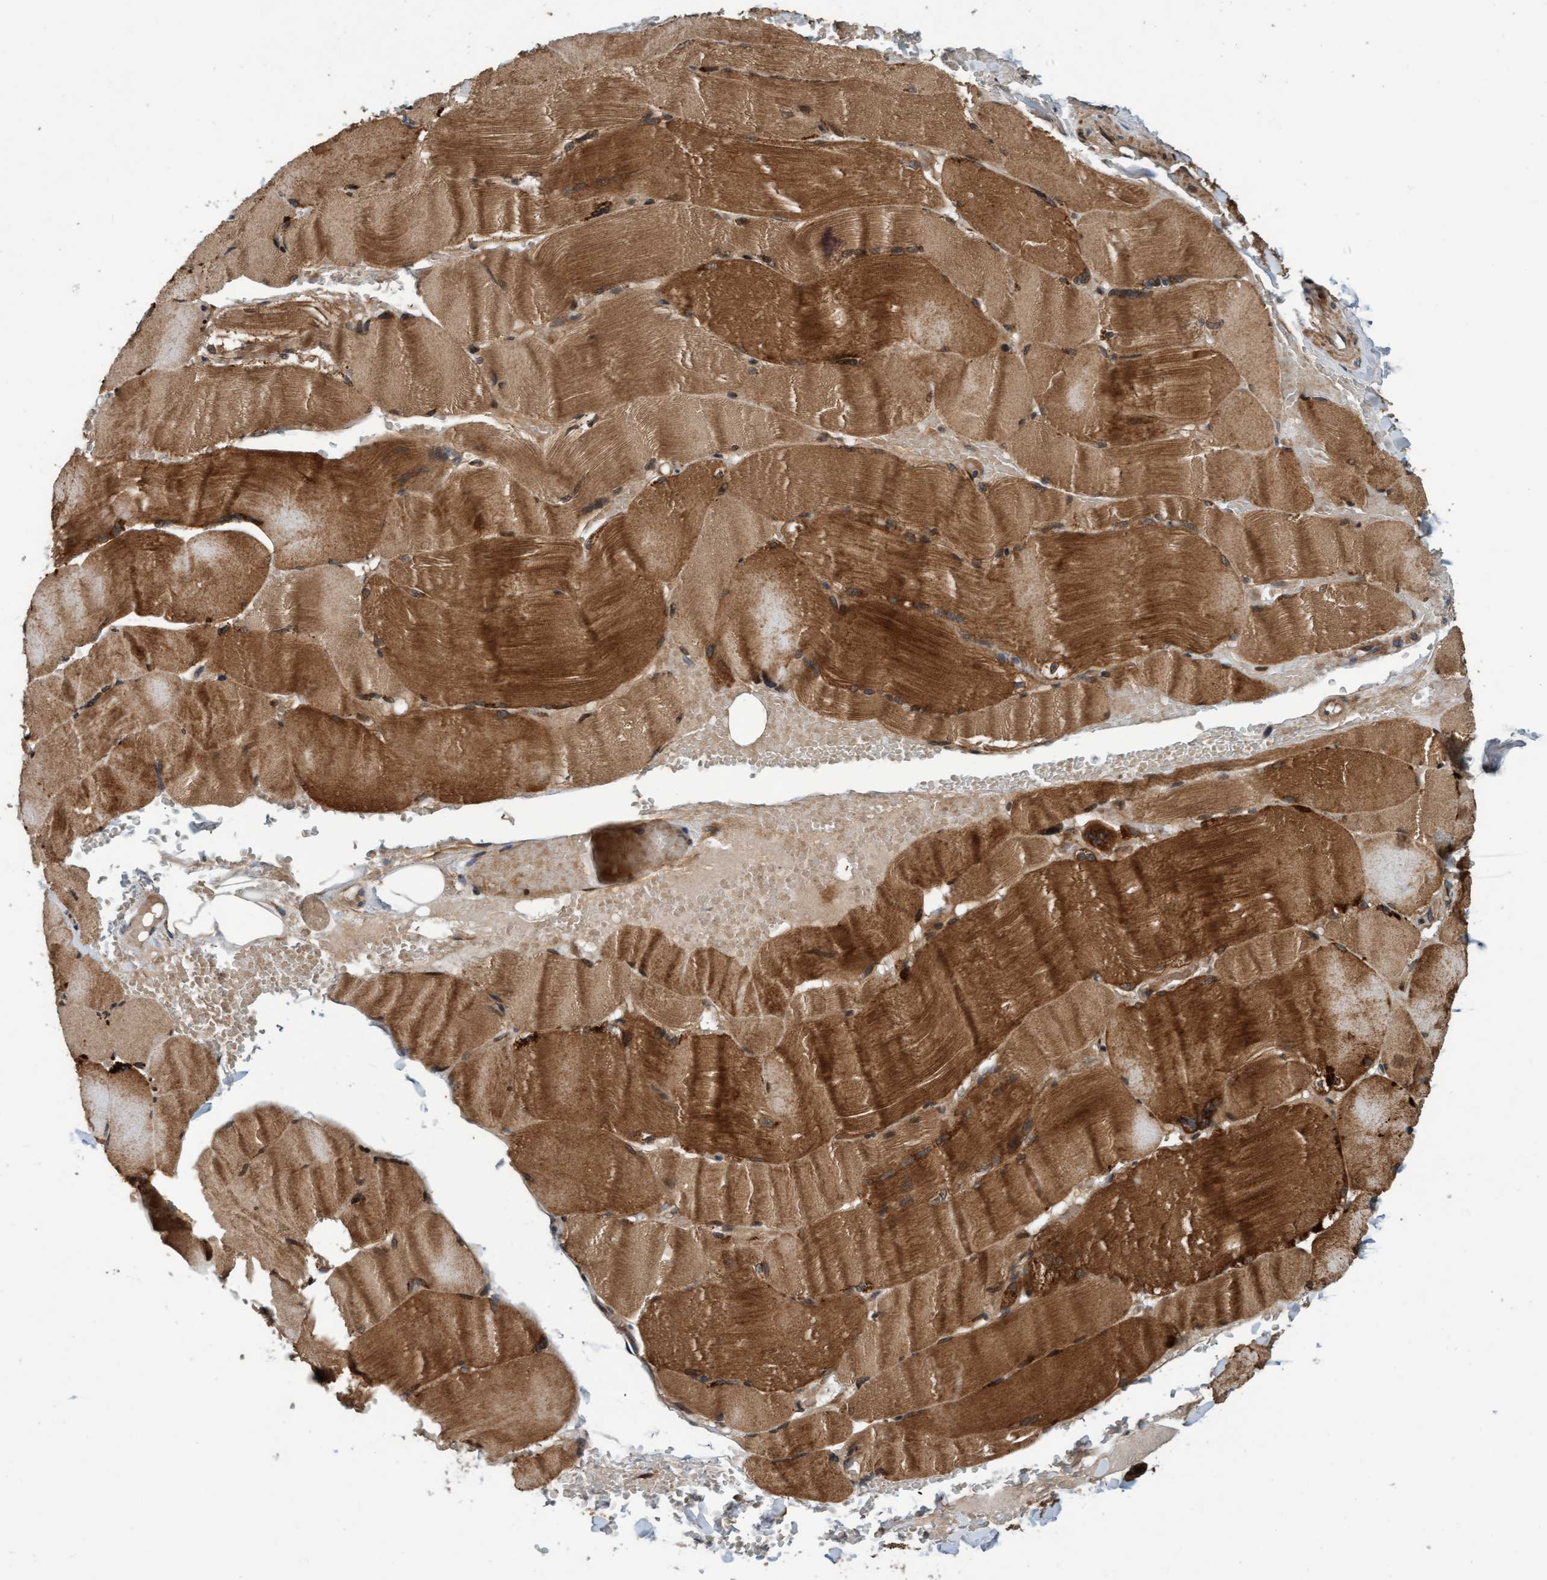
{"staining": {"intensity": "strong", "quantity": ">75%", "location": "cytoplasmic/membranous"}, "tissue": "skeletal muscle", "cell_type": "Myocytes", "image_type": "normal", "snomed": [{"axis": "morphology", "description": "Normal tissue, NOS"}, {"axis": "topography", "description": "Skin"}, {"axis": "topography", "description": "Skeletal muscle"}], "caption": "Unremarkable skeletal muscle exhibits strong cytoplasmic/membranous expression in about >75% of myocytes.", "gene": "MLXIP", "patient": {"sex": "male", "age": 83}}